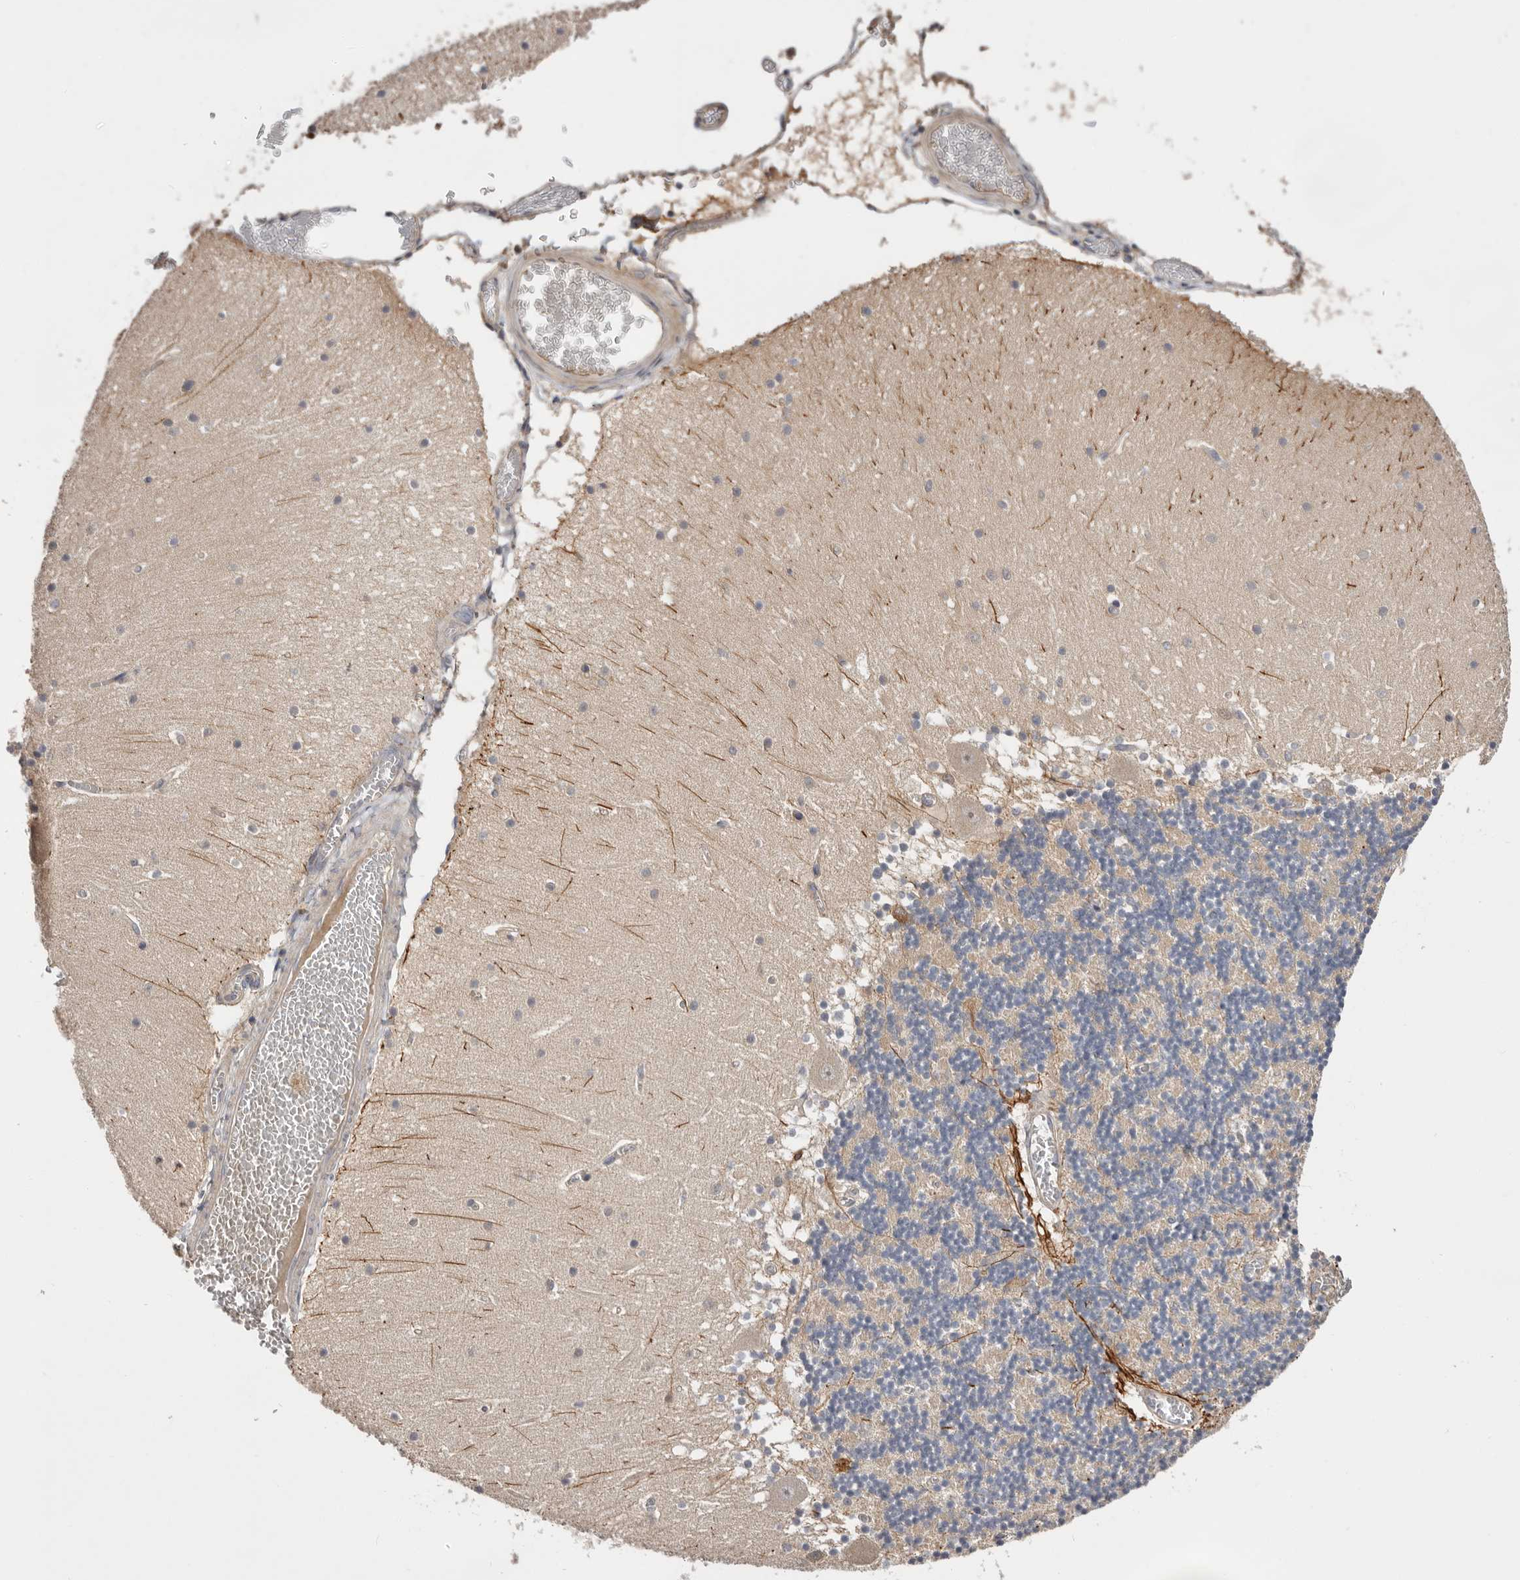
{"staining": {"intensity": "moderate", "quantity": "25%-75%", "location": "cytoplasmic/membranous"}, "tissue": "cerebellum", "cell_type": "Cells in granular layer", "image_type": "normal", "snomed": [{"axis": "morphology", "description": "Normal tissue, NOS"}, {"axis": "topography", "description": "Cerebellum"}], "caption": "Protein positivity by immunohistochemistry (IHC) demonstrates moderate cytoplasmic/membranous staining in about 25%-75% of cells in granular layer in benign cerebellum.", "gene": "DOP1A", "patient": {"sex": "female", "age": 28}}